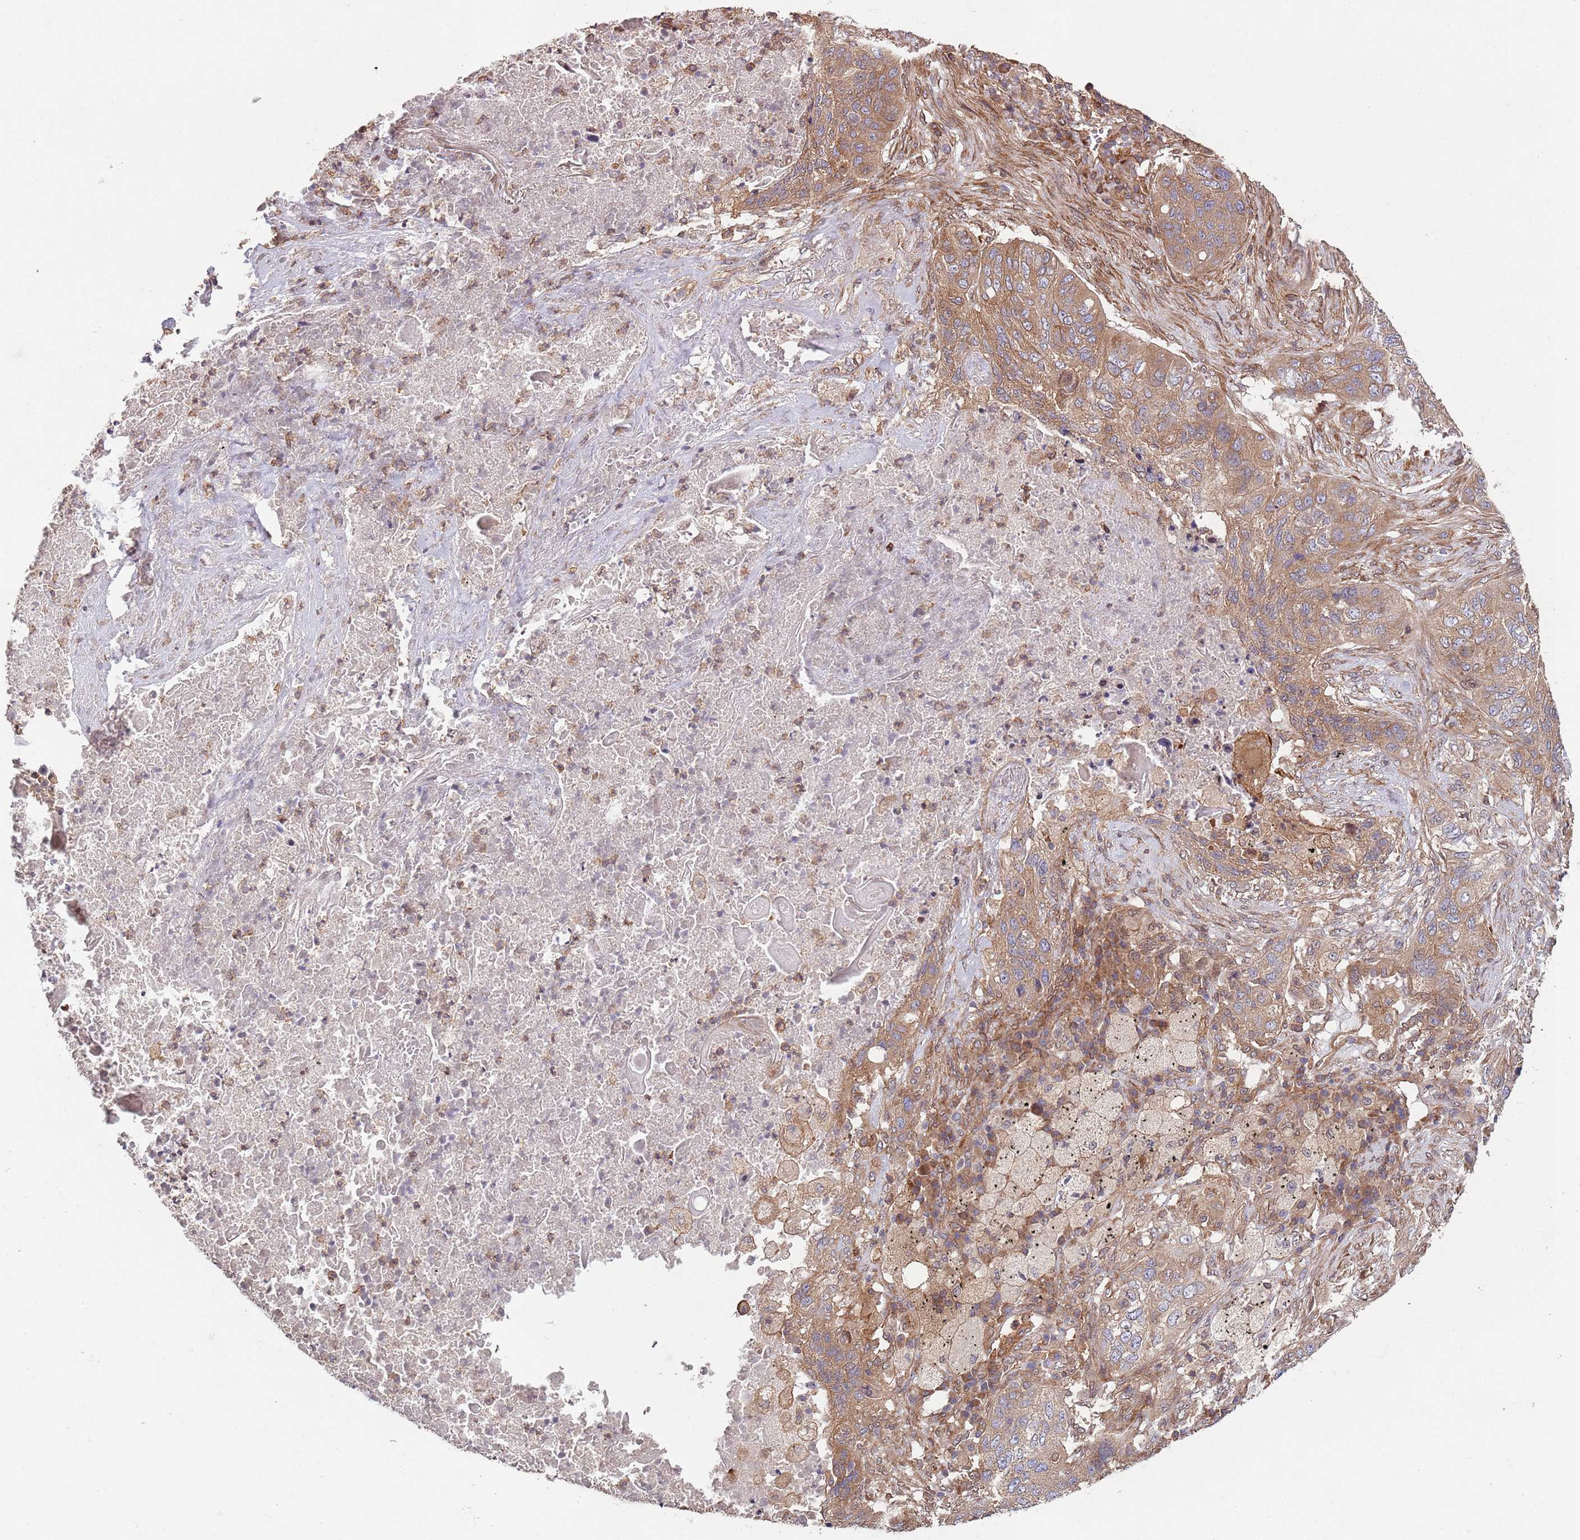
{"staining": {"intensity": "moderate", "quantity": ">75%", "location": "cytoplasmic/membranous"}, "tissue": "lung cancer", "cell_type": "Tumor cells", "image_type": "cancer", "snomed": [{"axis": "morphology", "description": "Squamous cell carcinoma, NOS"}, {"axis": "topography", "description": "Lung"}], "caption": "Lung cancer stained for a protein shows moderate cytoplasmic/membranous positivity in tumor cells.", "gene": "RNF19B", "patient": {"sex": "female", "age": 63}}